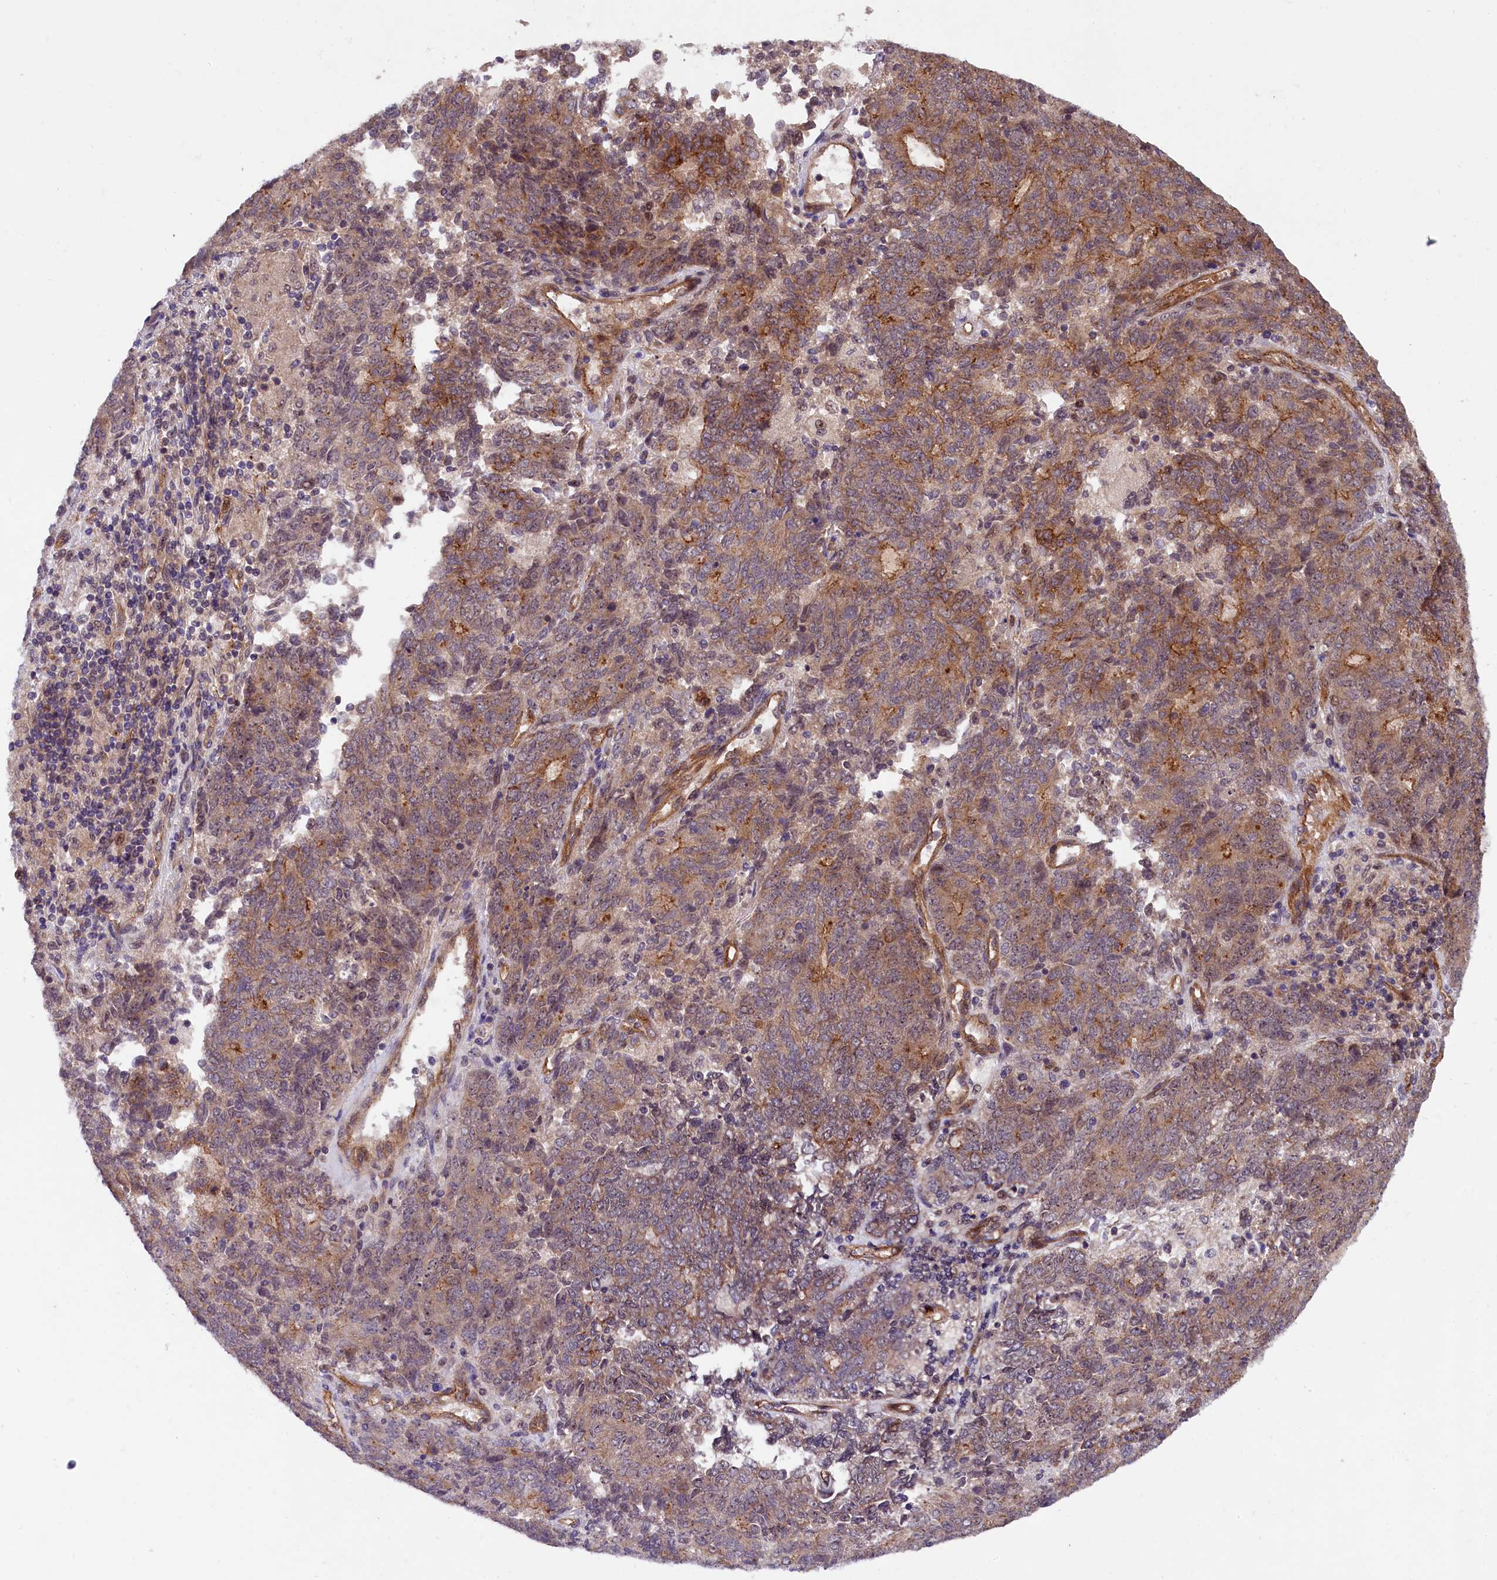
{"staining": {"intensity": "moderate", "quantity": ">75%", "location": "cytoplasmic/membranous"}, "tissue": "endometrial cancer", "cell_type": "Tumor cells", "image_type": "cancer", "snomed": [{"axis": "morphology", "description": "Adenocarcinoma, NOS"}, {"axis": "topography", "description": "Endometrium"}], "caption": "Endometrial cancer was stained to show a protein in brown. There is medium levels of moderate cytoplasmic/membranous staining in approximately >75% of tumor cells.", "gene": "ARL14EP", "patient": {"sex": "female", "age": 80}}